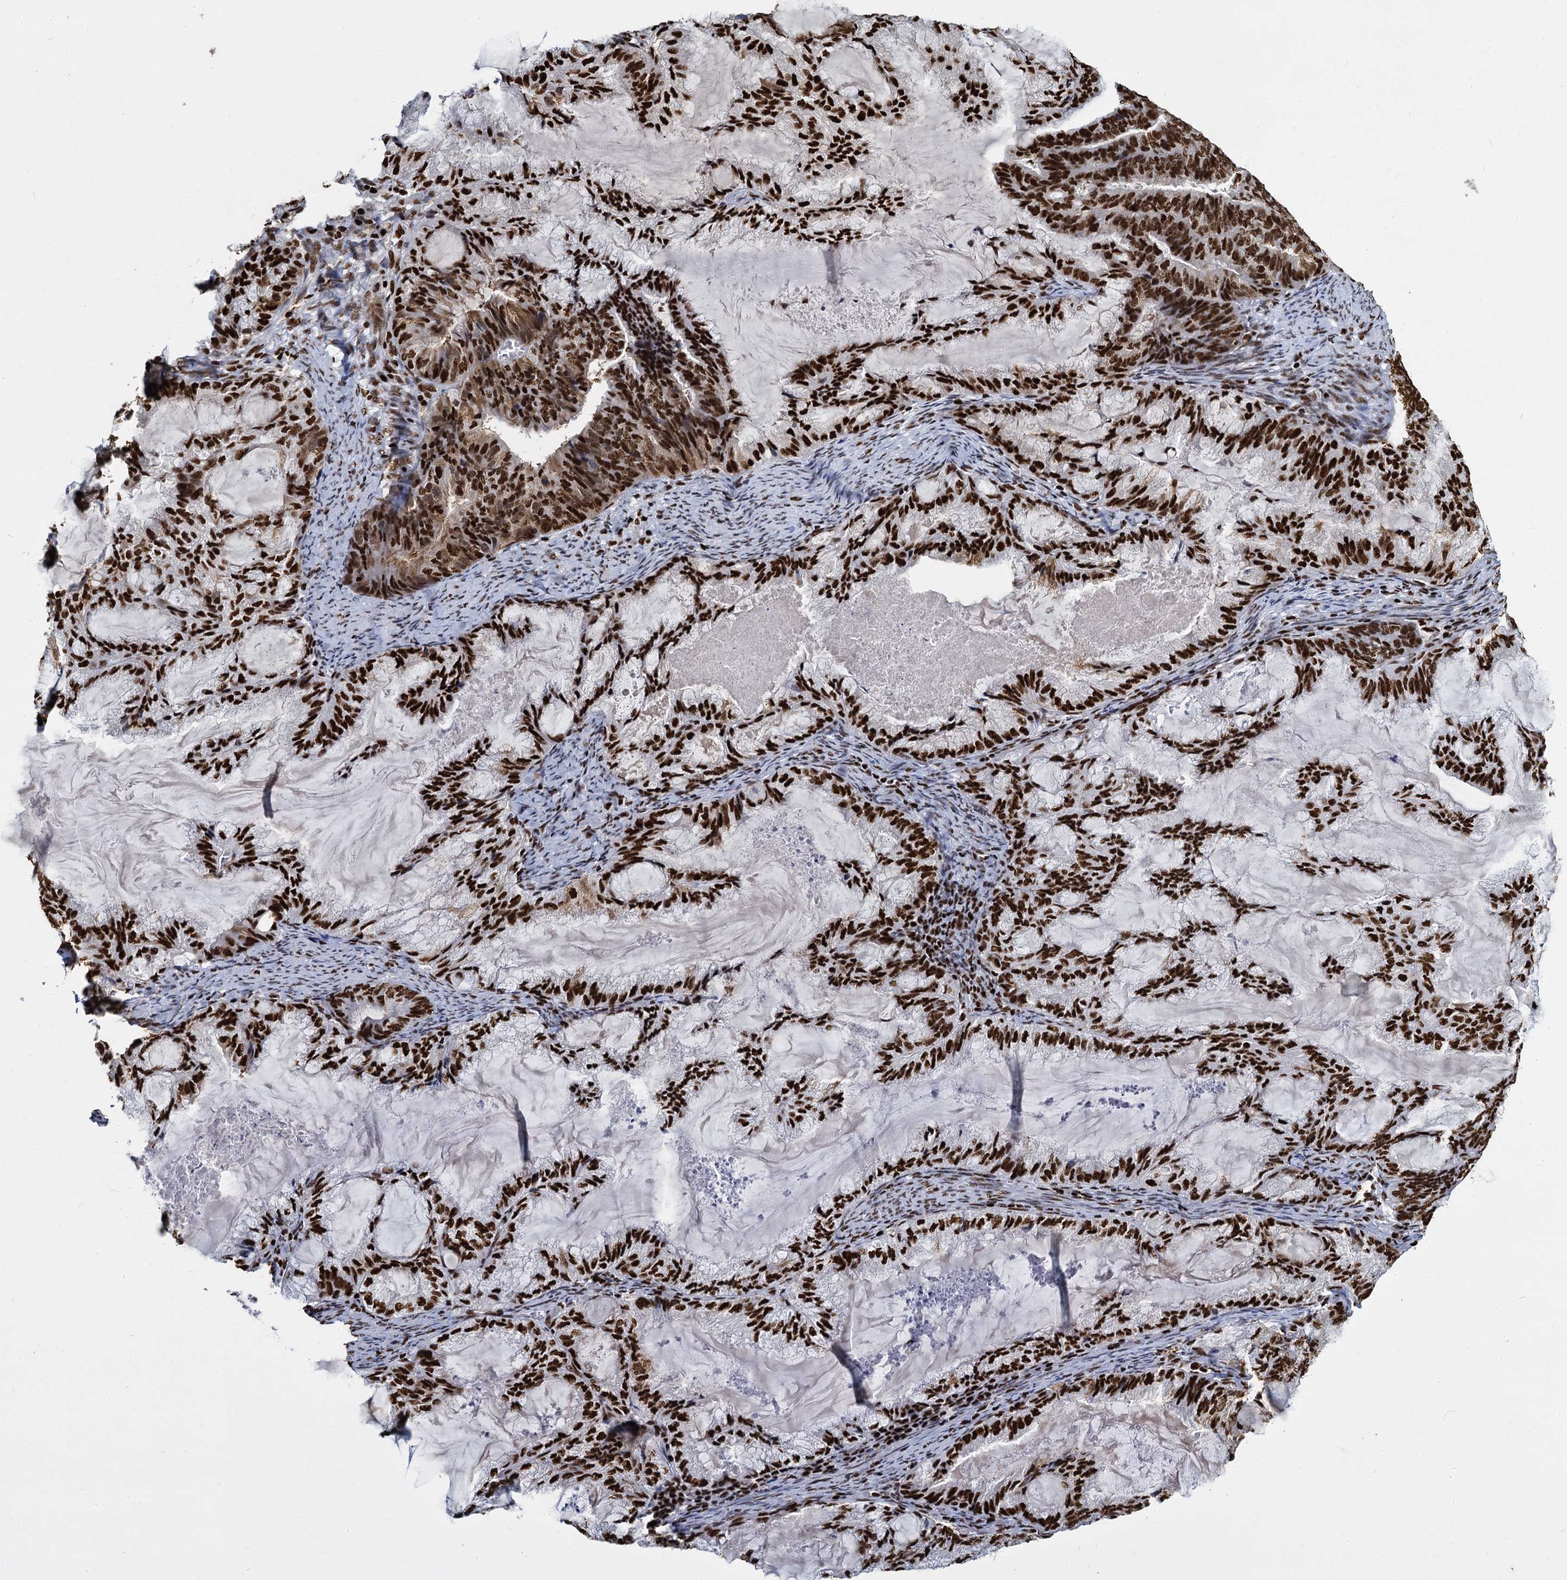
{"staining": {"intensity": "strong", "quantity": ">75%", "location": "nuclear"}, "tissue": "endometrial cancer", "cell_type": "Tumor cells", "image_type": "cancer", "snomed": [{"axis": "morphology", "description": "Adenocarcinoma, NOS"}, {"axis": "topography", "description": "Endometrium"}], "caption": "A high-resolution micrograph shows IHC staining of endometrial adenocarcinoma, which reveals strong nuclear positivity in about >75% of tumor cells.", "gene": "DCPS", "patient": {"sex": "female", "age": 86}}